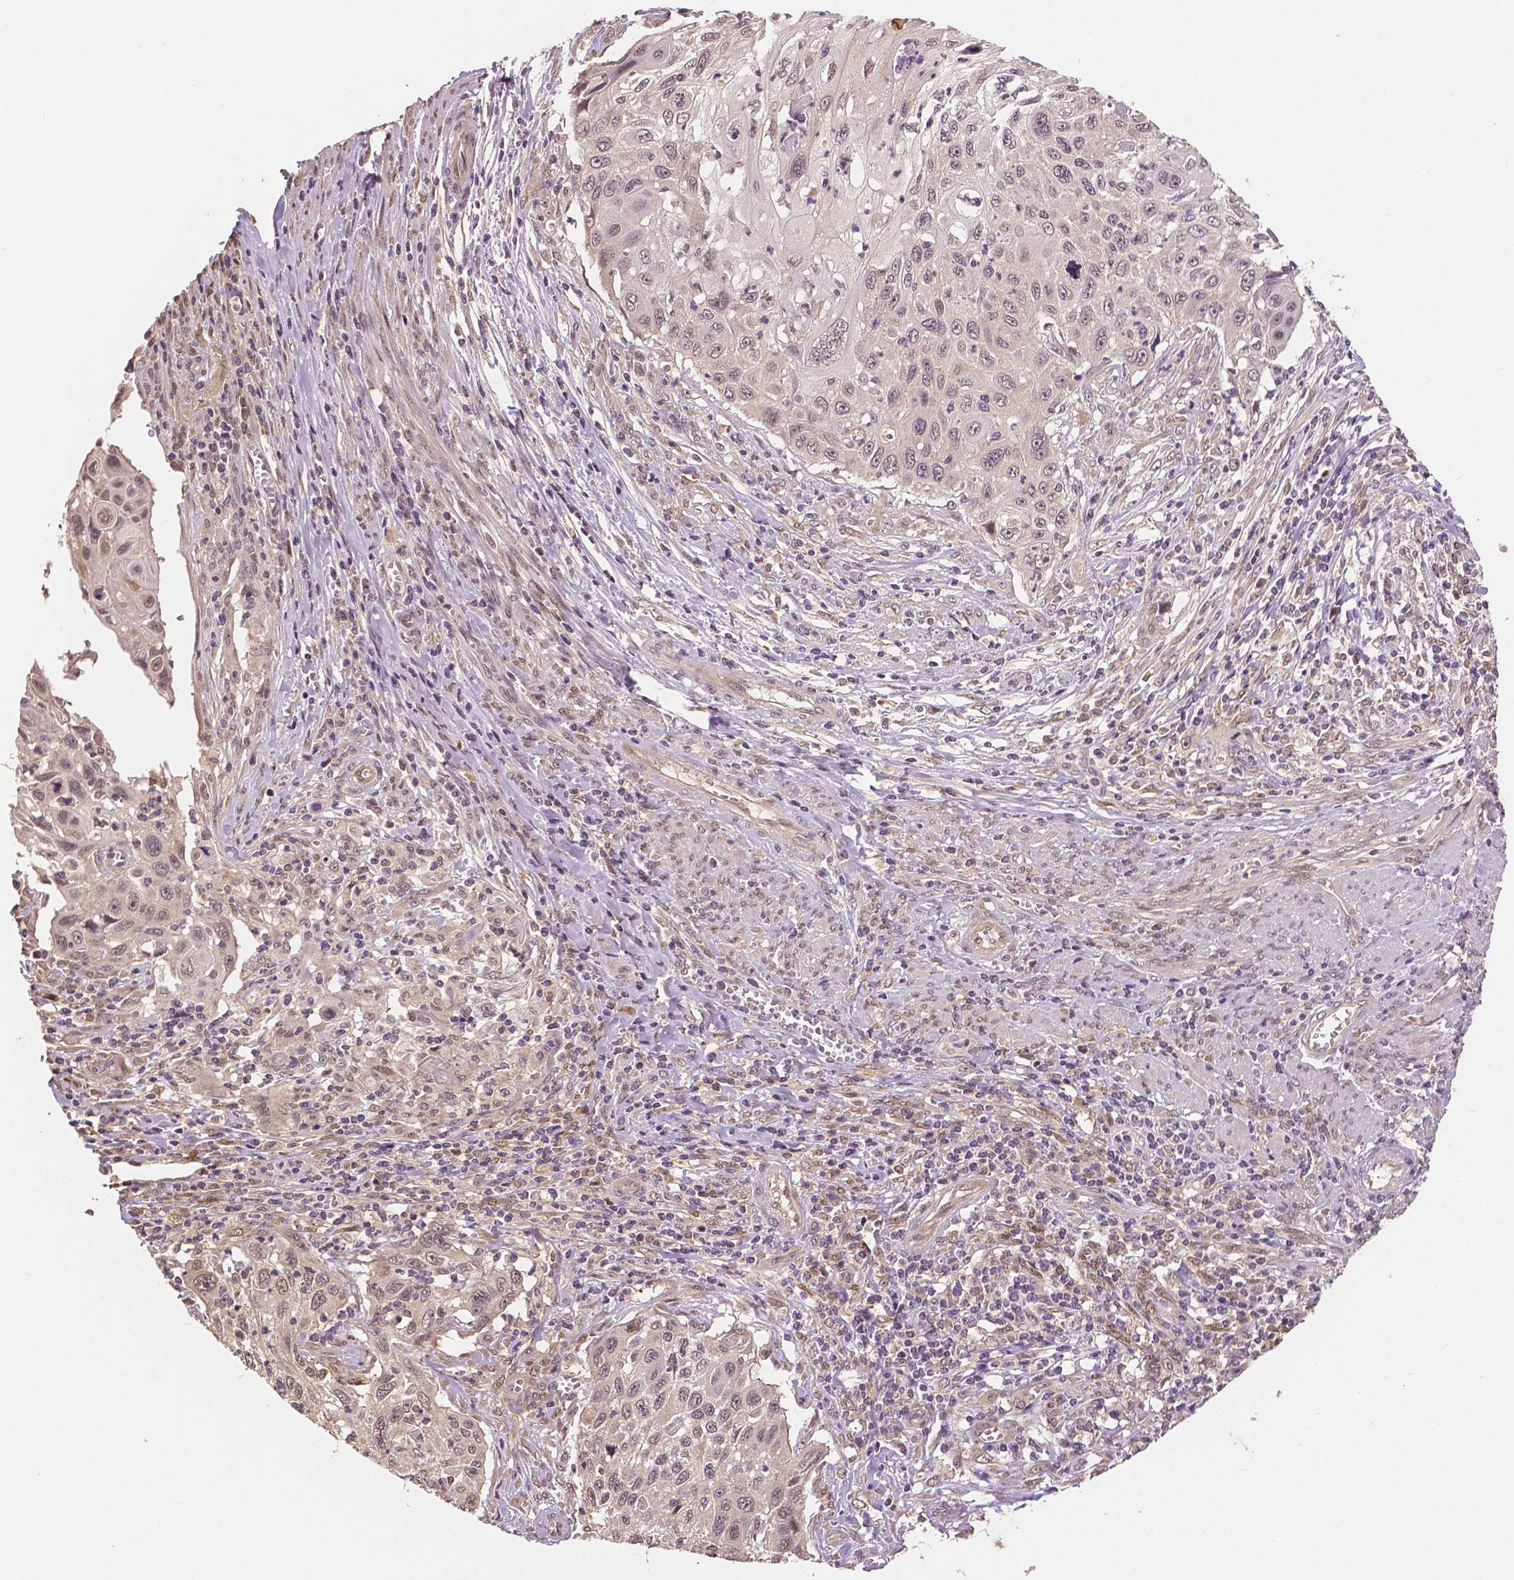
{"staining": {"intensity": "weak", "quantity": "25%-75%", "location": "nuclear"}, "tissue": "cervical cancer", "cell_type": "Tumor cells", "image_type": "cancer", "snomed": [{"axis": "morphology", "description": "Squamous cell carcinoma, NOS"}, {"axis": "topography", "description": "Cervix"}], "caption": "Weak nuclear expression is seen in about 25%-75% of tumor cells in squamous cell carcinoma (cervical). (Brightfield microscopy of DAB IHC at high magnification).", "gene": "MAP1LC3B", "patient": {"sex": "female", "age": 70}}